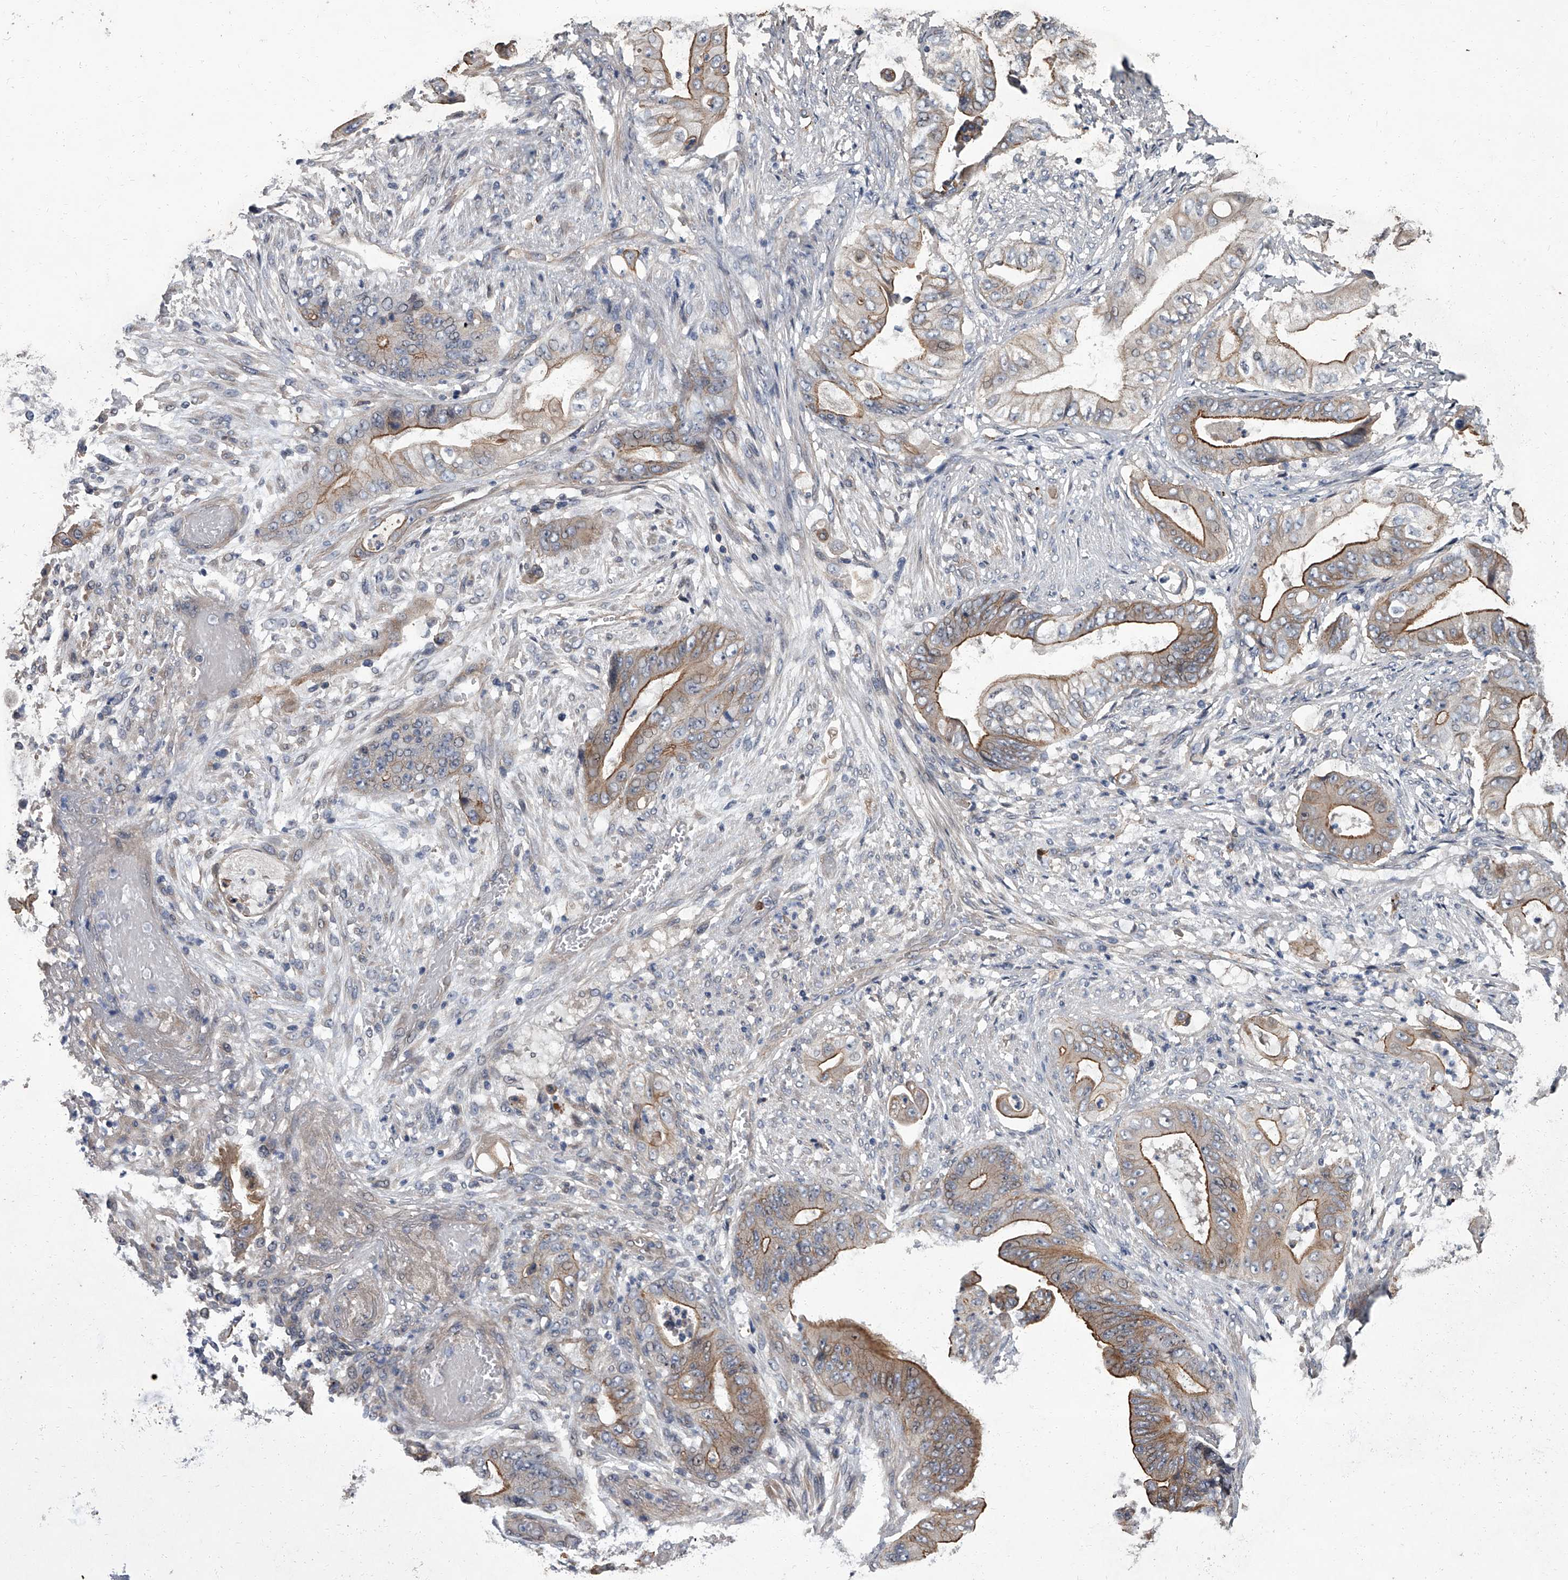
{"staining": {"intensity": "moderate", "quantity": ">75%", "location": "cytoplasmic/membranous"}, "tissue": "stomach cancer", "cell_type": "Tumor cells", "image_type": "cancer", "snomed": [{"axis": "morphology", "description": "Adenocarcinoma, NOS"}, {"axis": "topography", "description": "Stomach"}], "caption": "Human stomach cancer stained with a protein marker demonstrates moderate staining in tumor cells.", "gene": "SIRT4", "patient": {"sex": "female", "age": 73}}